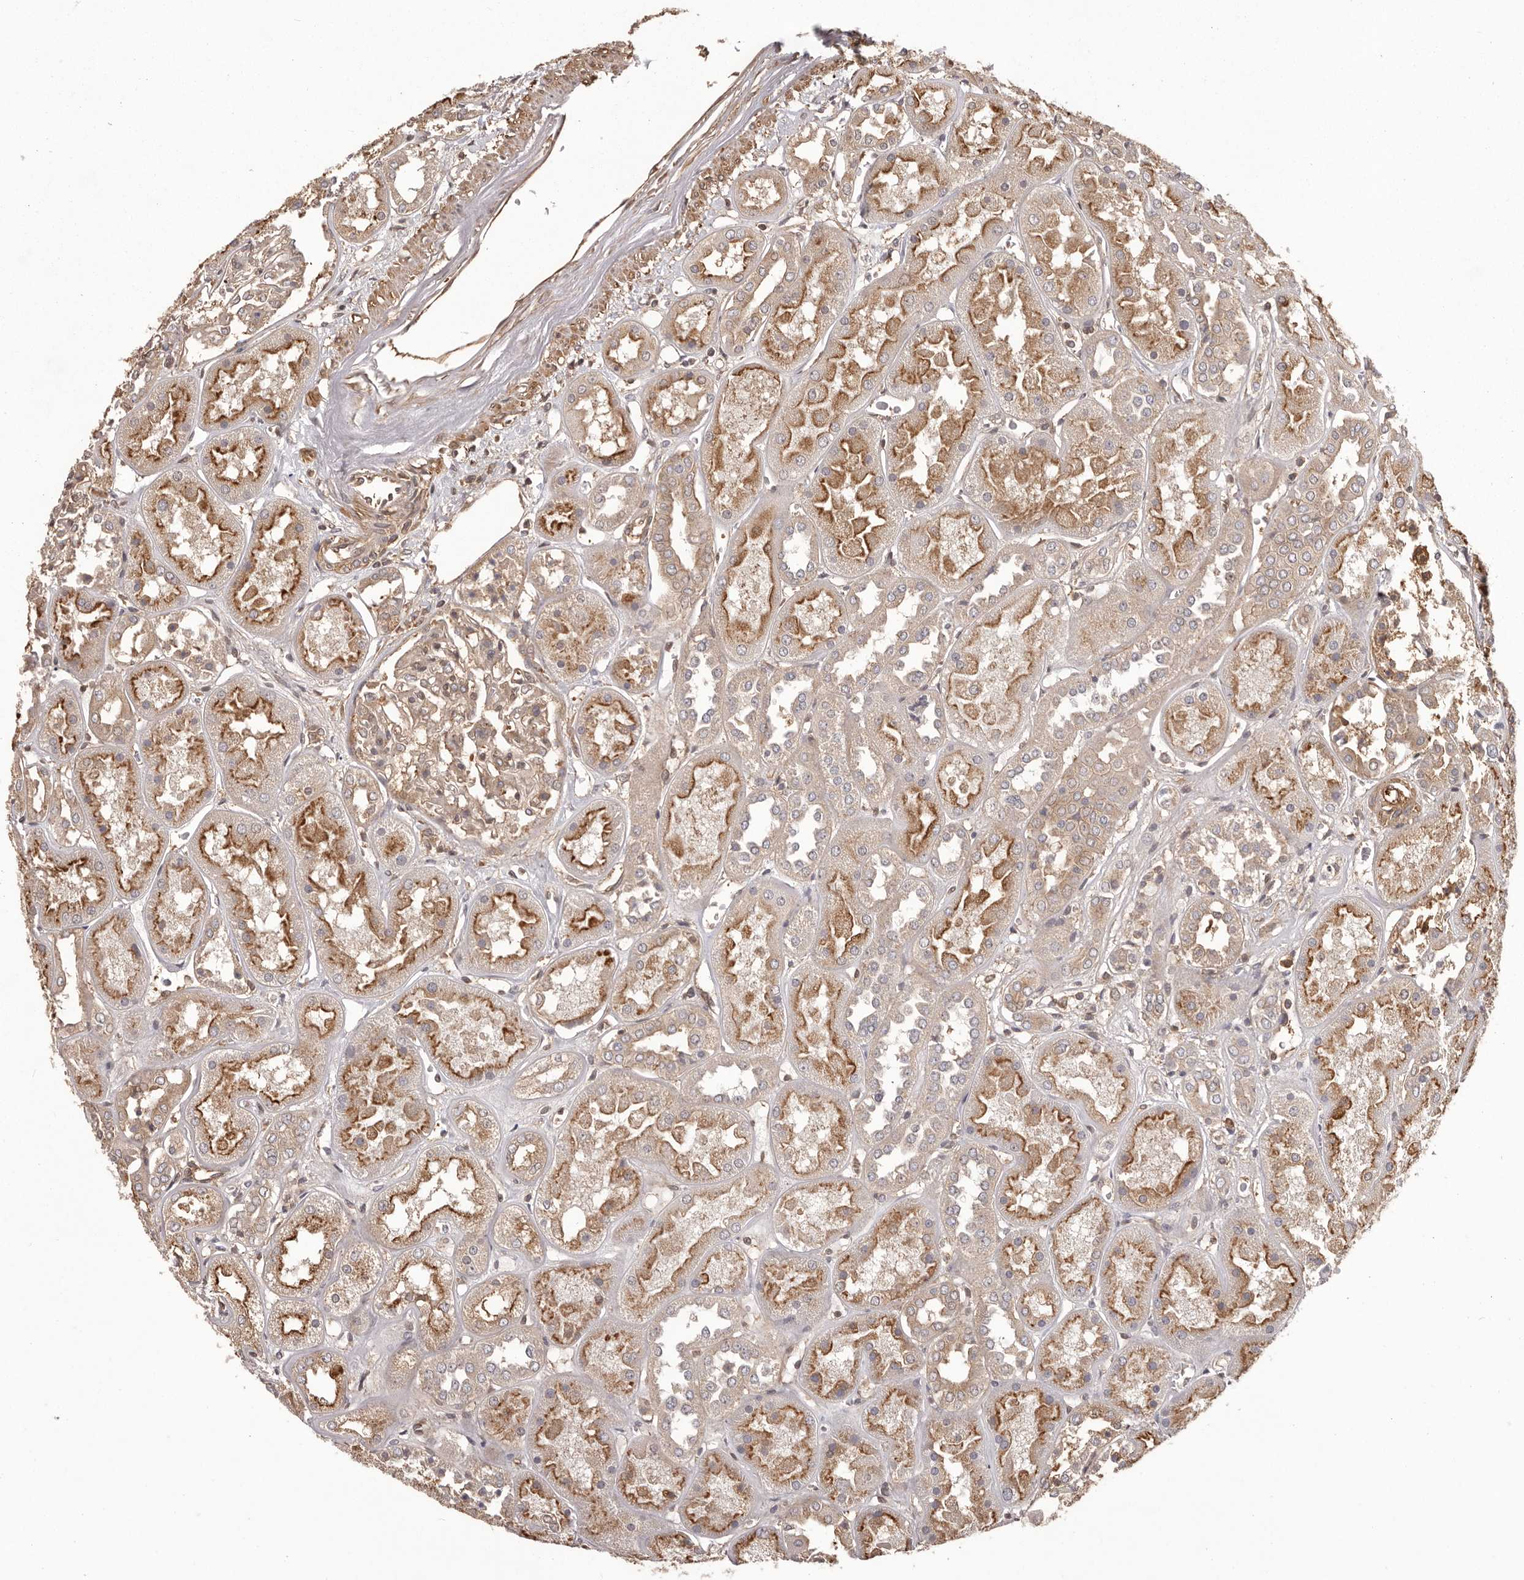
{"staining": {"intensity": "weak", "quantity": ">75%", "location": "cytoplasmic/membranous"}, "tissue": "kidney", "cell_type": "Cells in glomeruli", "image_type": "normal", "snomed": [{"axis": "morphology", "description": "Normal tissue, NOS"}, {"axis": "topography", "description": "Kidney"}], "caption": "Human kidney stained with a brown dye displays weak cytoplasmic/membranous positive positivity in about >75% of cells in glomeruli.", "gene": "NFKBIA", "patient": {"sex": "male", "age": 70}}